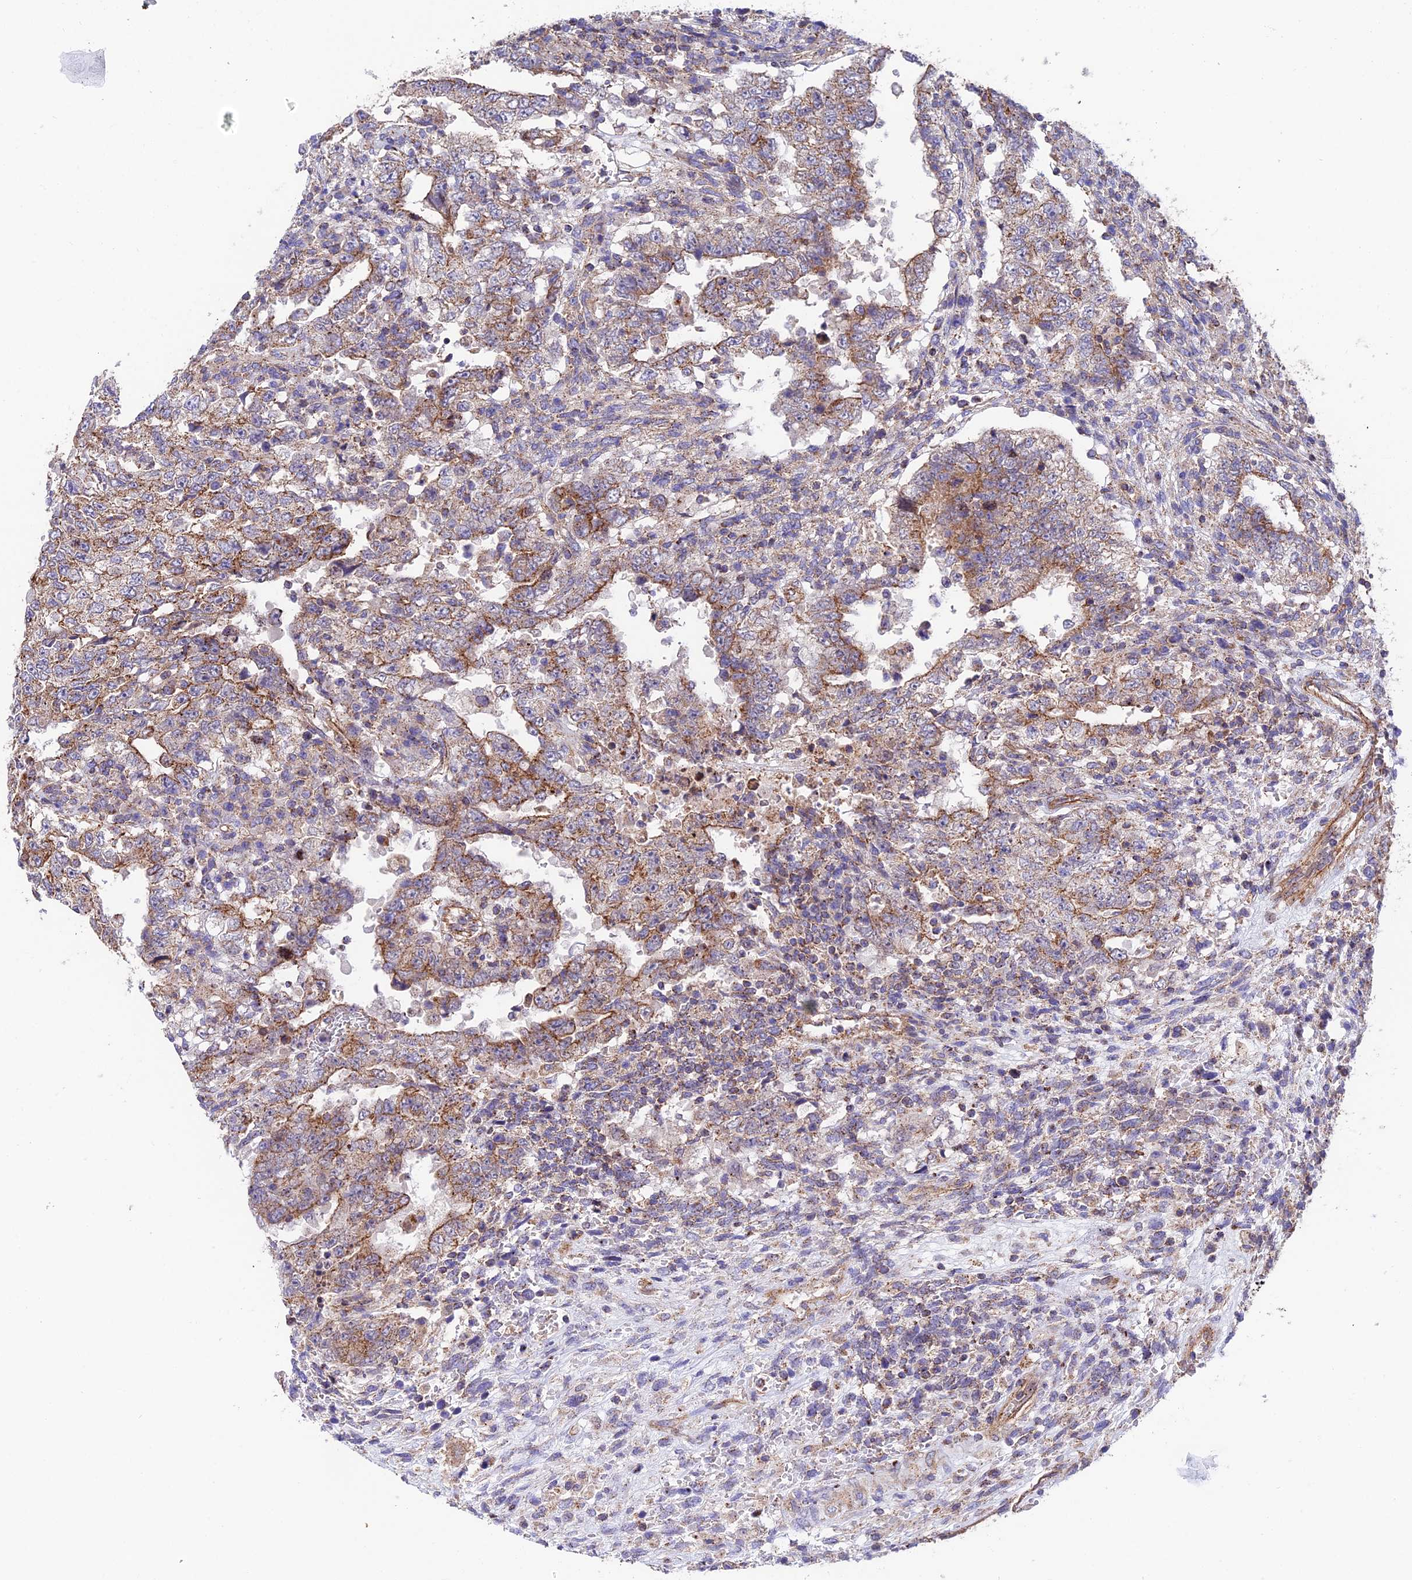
{"staining": {"intensity": "moderate", "quantity": ">75%", "location": "cytoplasmic/membranous"}, "tissue": "testis cancer", "cell_type": "Tumor cells", "image_type": "cancer", "snomed": [{"axis": "morphology", "description": "Carcinoma, Embryonal, NOS"}, {"axis": "topography", "description": "Testis"}], "caption": "Immunohistochemistry (IHC) histopathology image of human embryonal carcinoma (testis) stained for a protein (brown), which demonstrates medium levels of moderate cytoplasmic/membranous positivity in approximately >75% of tumor cells.", "gene": "QRFP", "patient": {"sex": "male", "age": 26}}